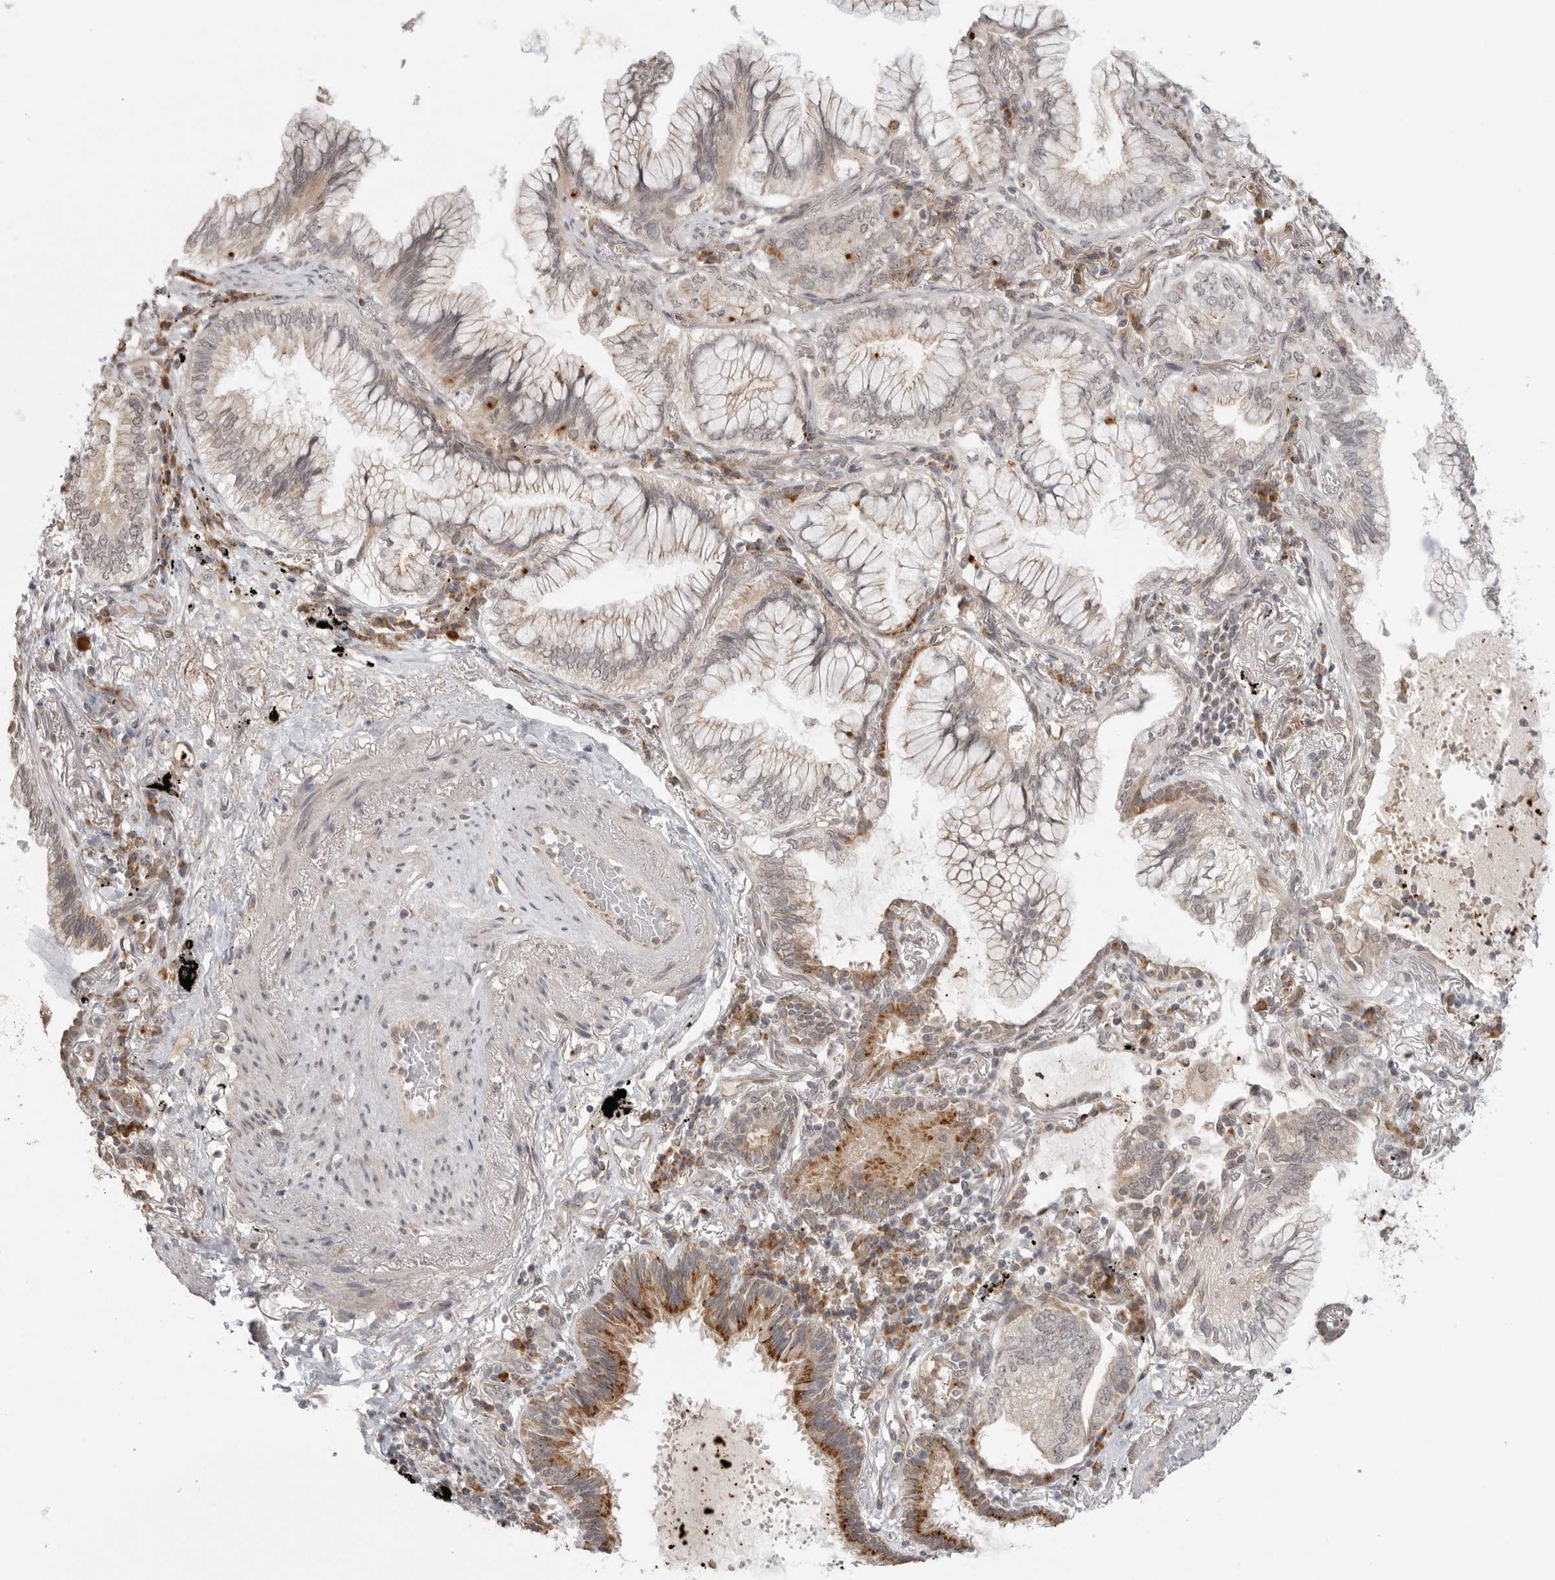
{"staining": {"intensity": "weak", "quantity": "<25%", "location": "cytoplasmic/membranous"}, "tissue": "lung cancer", "cell_type": "Tumor cells", "image_type": "cancer", "snomed": [{"axis": "morphology", "description": "Adenocarcinoma, NOS"}, {"axis": "topography", "description": "Lung"}], "caption": "Protein analysis of lung adenocarcinoma exhibits no significant expression in tumor cells. (DAB (3,3'-diaminobenzidine) immunohistochemistry (IHC) visualized using brightfield microscopy, high magnification).", "gene": "KALRN", "patient": {"sex": "female", "age": 70}}